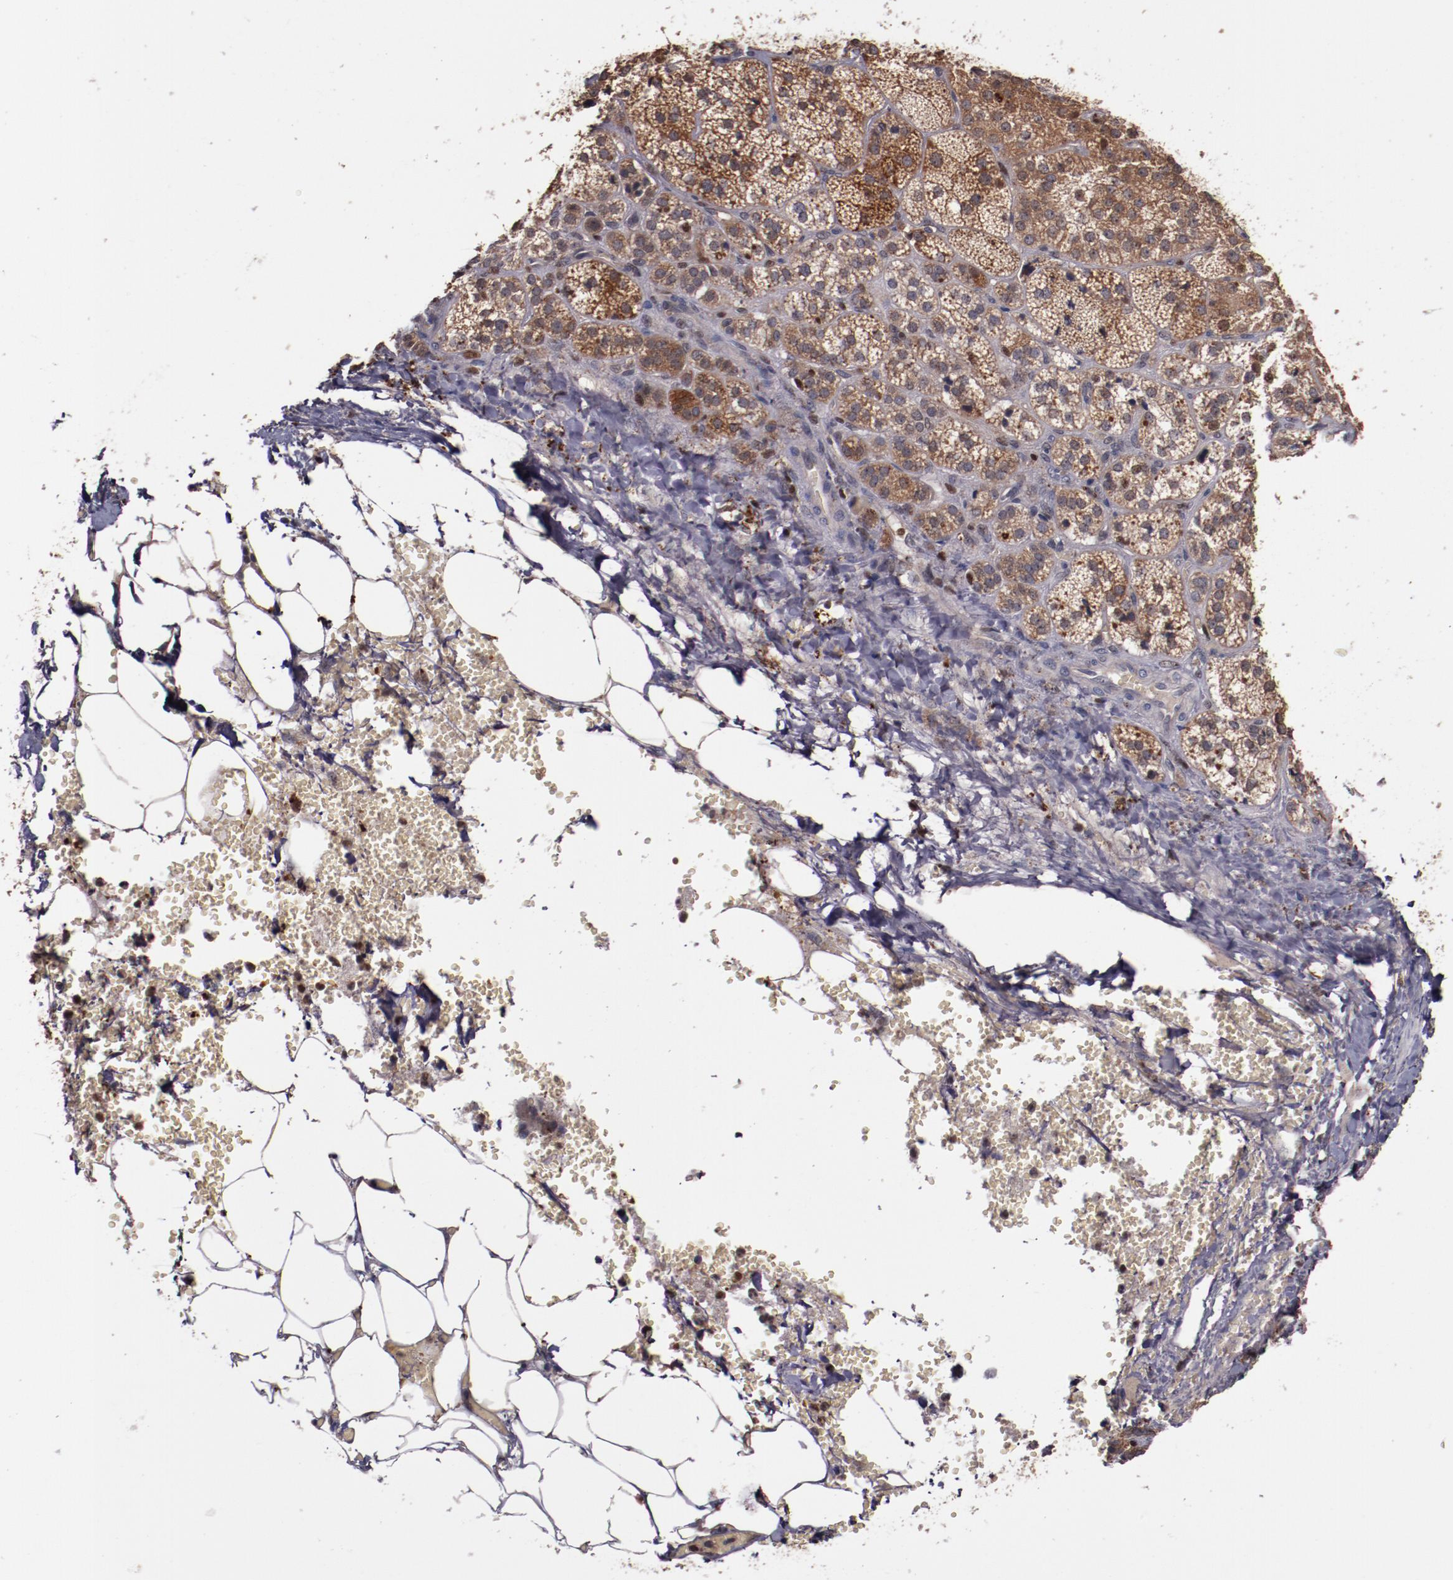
{"staining": {"intensity": "strong", "quantity": ">75%", "location": "cytoplasmic/membranous"}, "tissue": "adrenal gland", "cell_type": "Glandular cells", "image_type": "normal", "snomed": [{"axis": "morphology", "description": "Normal tissue, NOS"}, {"axis": "topography", "description": "Adrenal gland"}], "caption": "This photomicrograph displays normal adrenal gland stained with immunohistochemistry (IHC) to label a protein in brown. The cytoplasmic/membranous of glandular cells show strong positivity for the protein. Nuclei are counter-stained blue.", "gene": "CHEK2", "patient": {"sex": "female", "age": 71}}